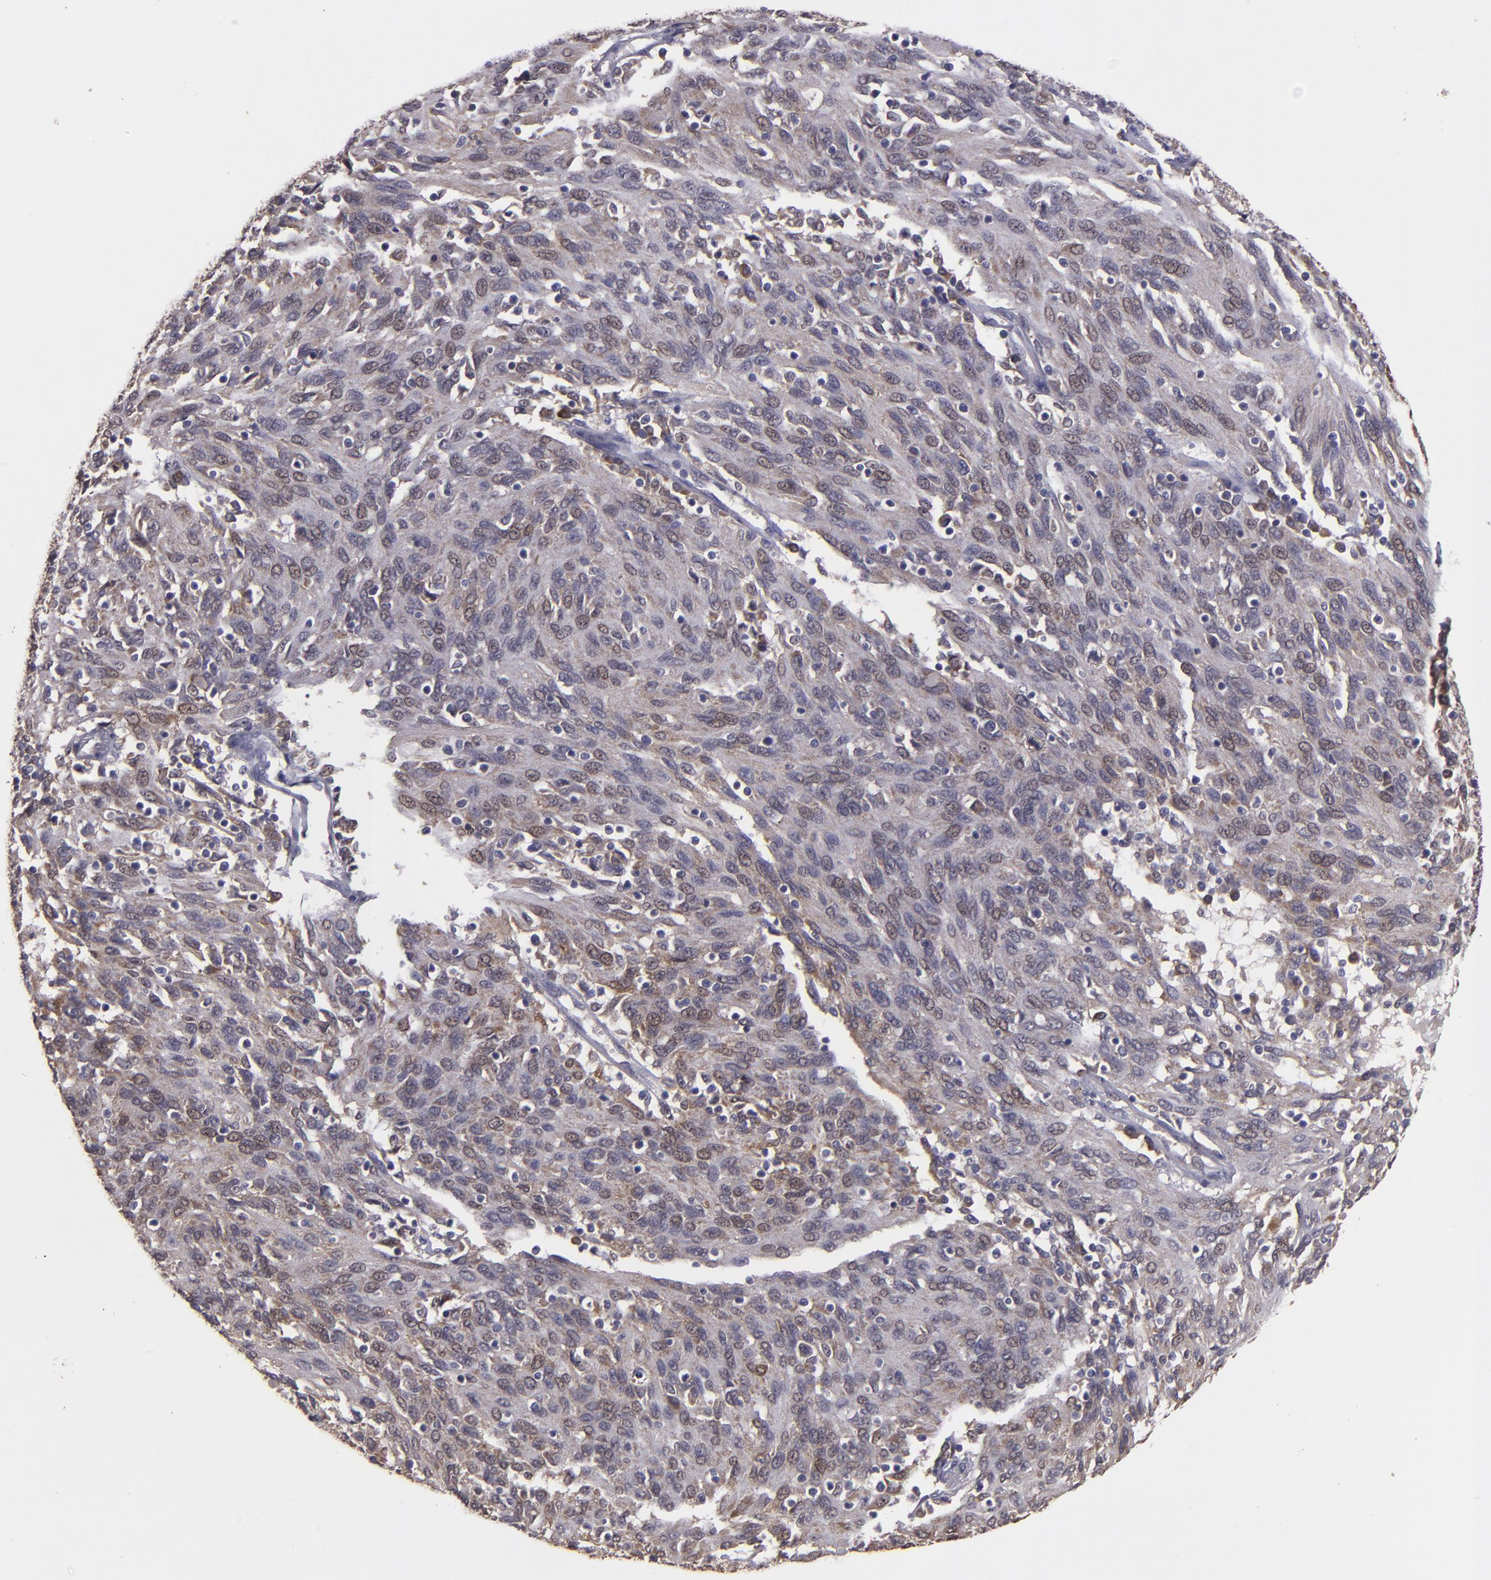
{"staining": {"intensity": "weak", "quantity": "25%-75%", "location": "cytoplasmic/membranous,nuclear"}, "tissue": "ovarian cancer", "cell_type": "Tumor cells", "image_type": "cancer", "snomed": [{"axis": "morphology", "description": "Carcinoma, endometroid"}, {"axis": "topography", "description": "Ovary"}], "caption": "The photomicrograph demonstrates a brown stain indicating the presence of a protein in the cytoplasmic/membranous and nuclear of tumor cells in ovarian endometroid carcinoma.", "gene": "FHIT", "patient": {"sex": "female", "age": 50}}